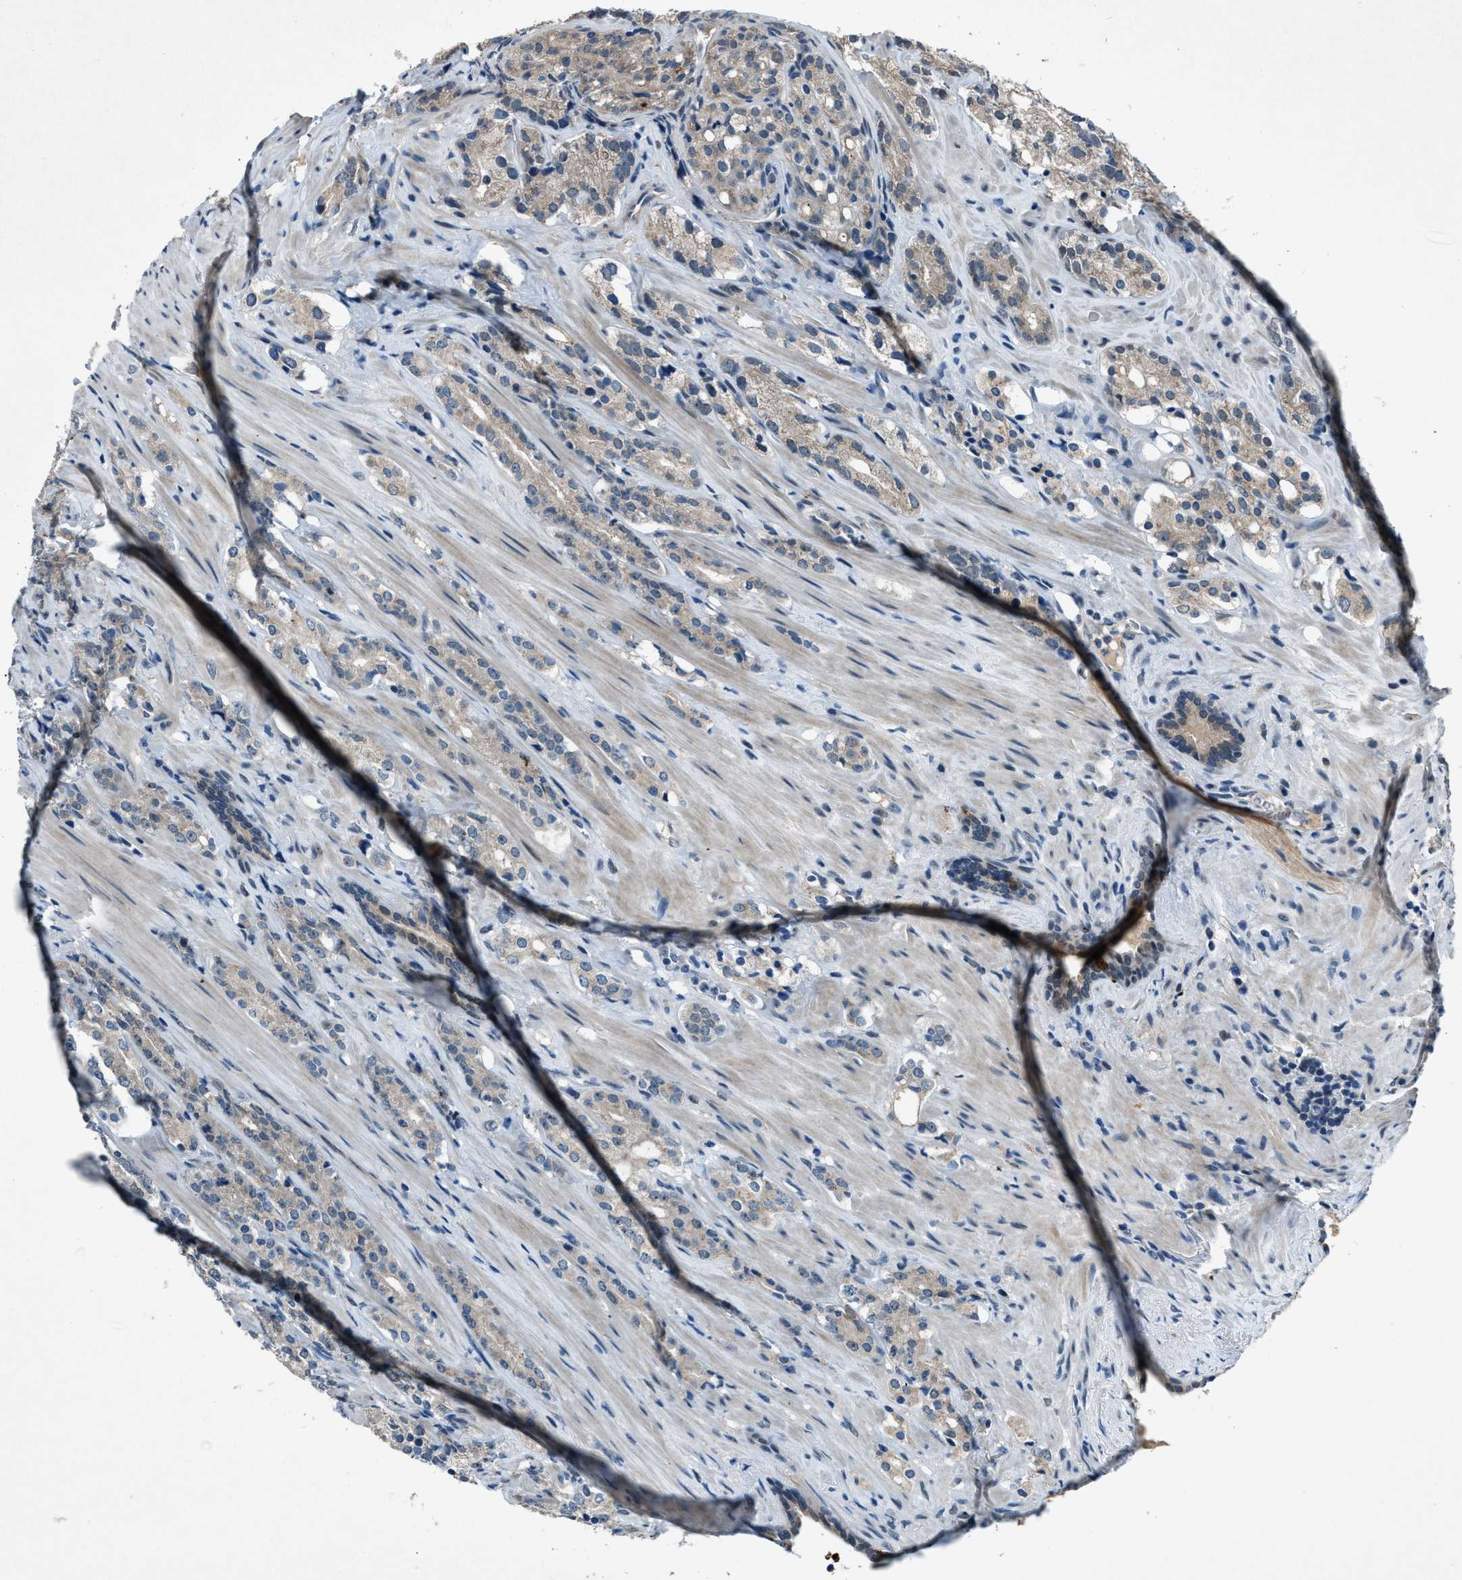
{"staining": {"intensity": "weak", "quantity": ">75%", "location": "cytoplasmic/membranous"}, "tissue": "prostate cancer", "cell_type": "Tumor cells", "image_type": "cancer", "snomed": [{"axis": "morphology", "description": "Adenocarcinoma, High grade"}, {"axis": "topography", "description": "Prostate"}], "caption": "Weak cytoplasmic/membranous expression is seen in approximately >75% of tumor cells in prostate high-grade adenocarcinoma.", "gene": "DUSP19", "patient": {"sex": "male", "age": 71}}